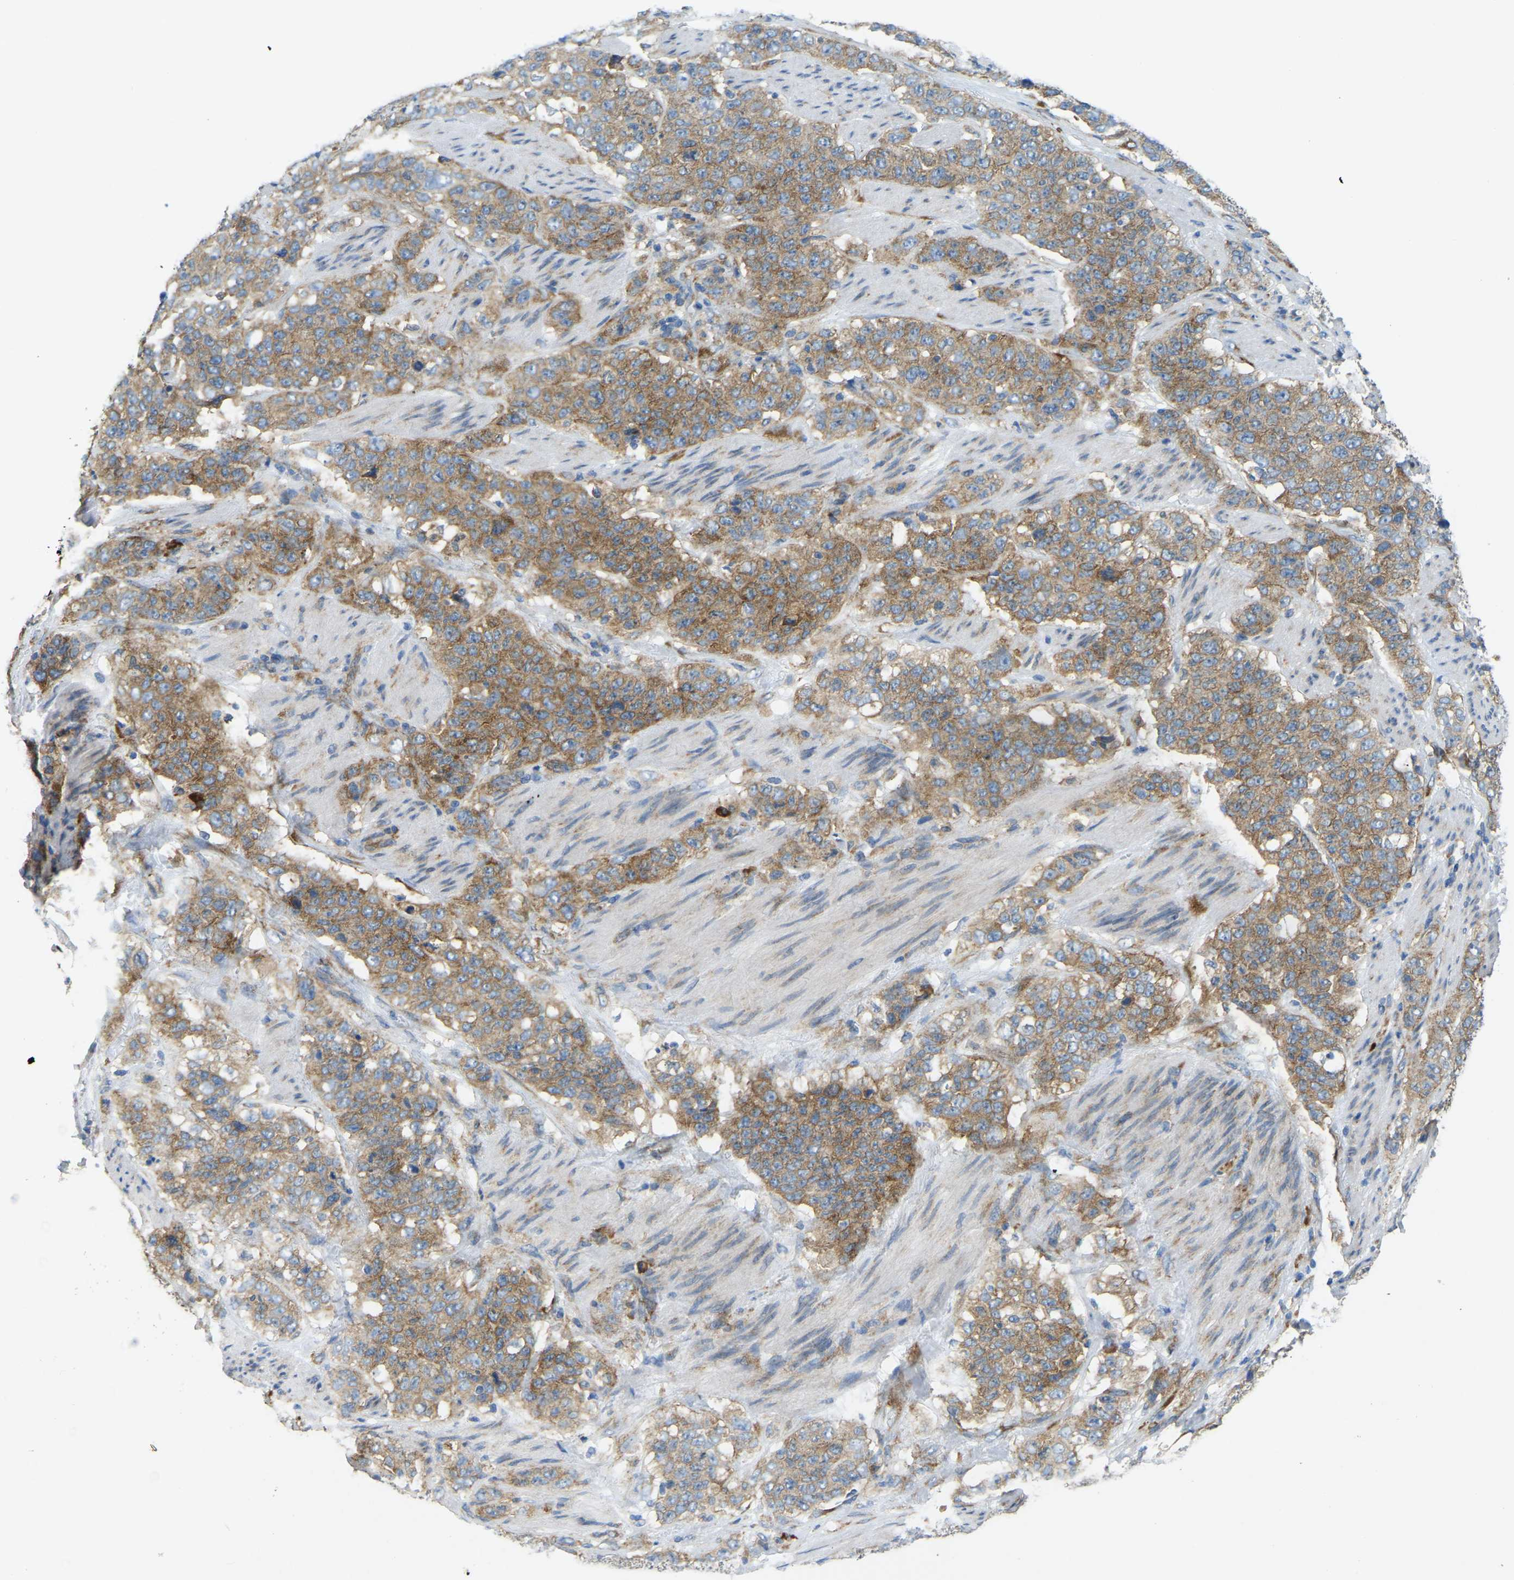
{"staining": {"intensity": "moderate", "quantity": ">75%", "location": "cytoplasmic/membranous"}, "tissue": "stomach cancer", "cell_type": "Tumor cells", "image_type": "cancer", "snomed": [{"axis": "morphology", "description": "Adenocarcinoma, NOS"}, {"axis": "topography", "description": "Stomach"}], "caption": "A photomicrograph of human adenocarcinoma (stomach) stained for a protein exhibits moderate cytoplasmic/membranous brown staining in tumor cells.", "gene": "SND1", "patient": {"sex": "male", "age": 48}}